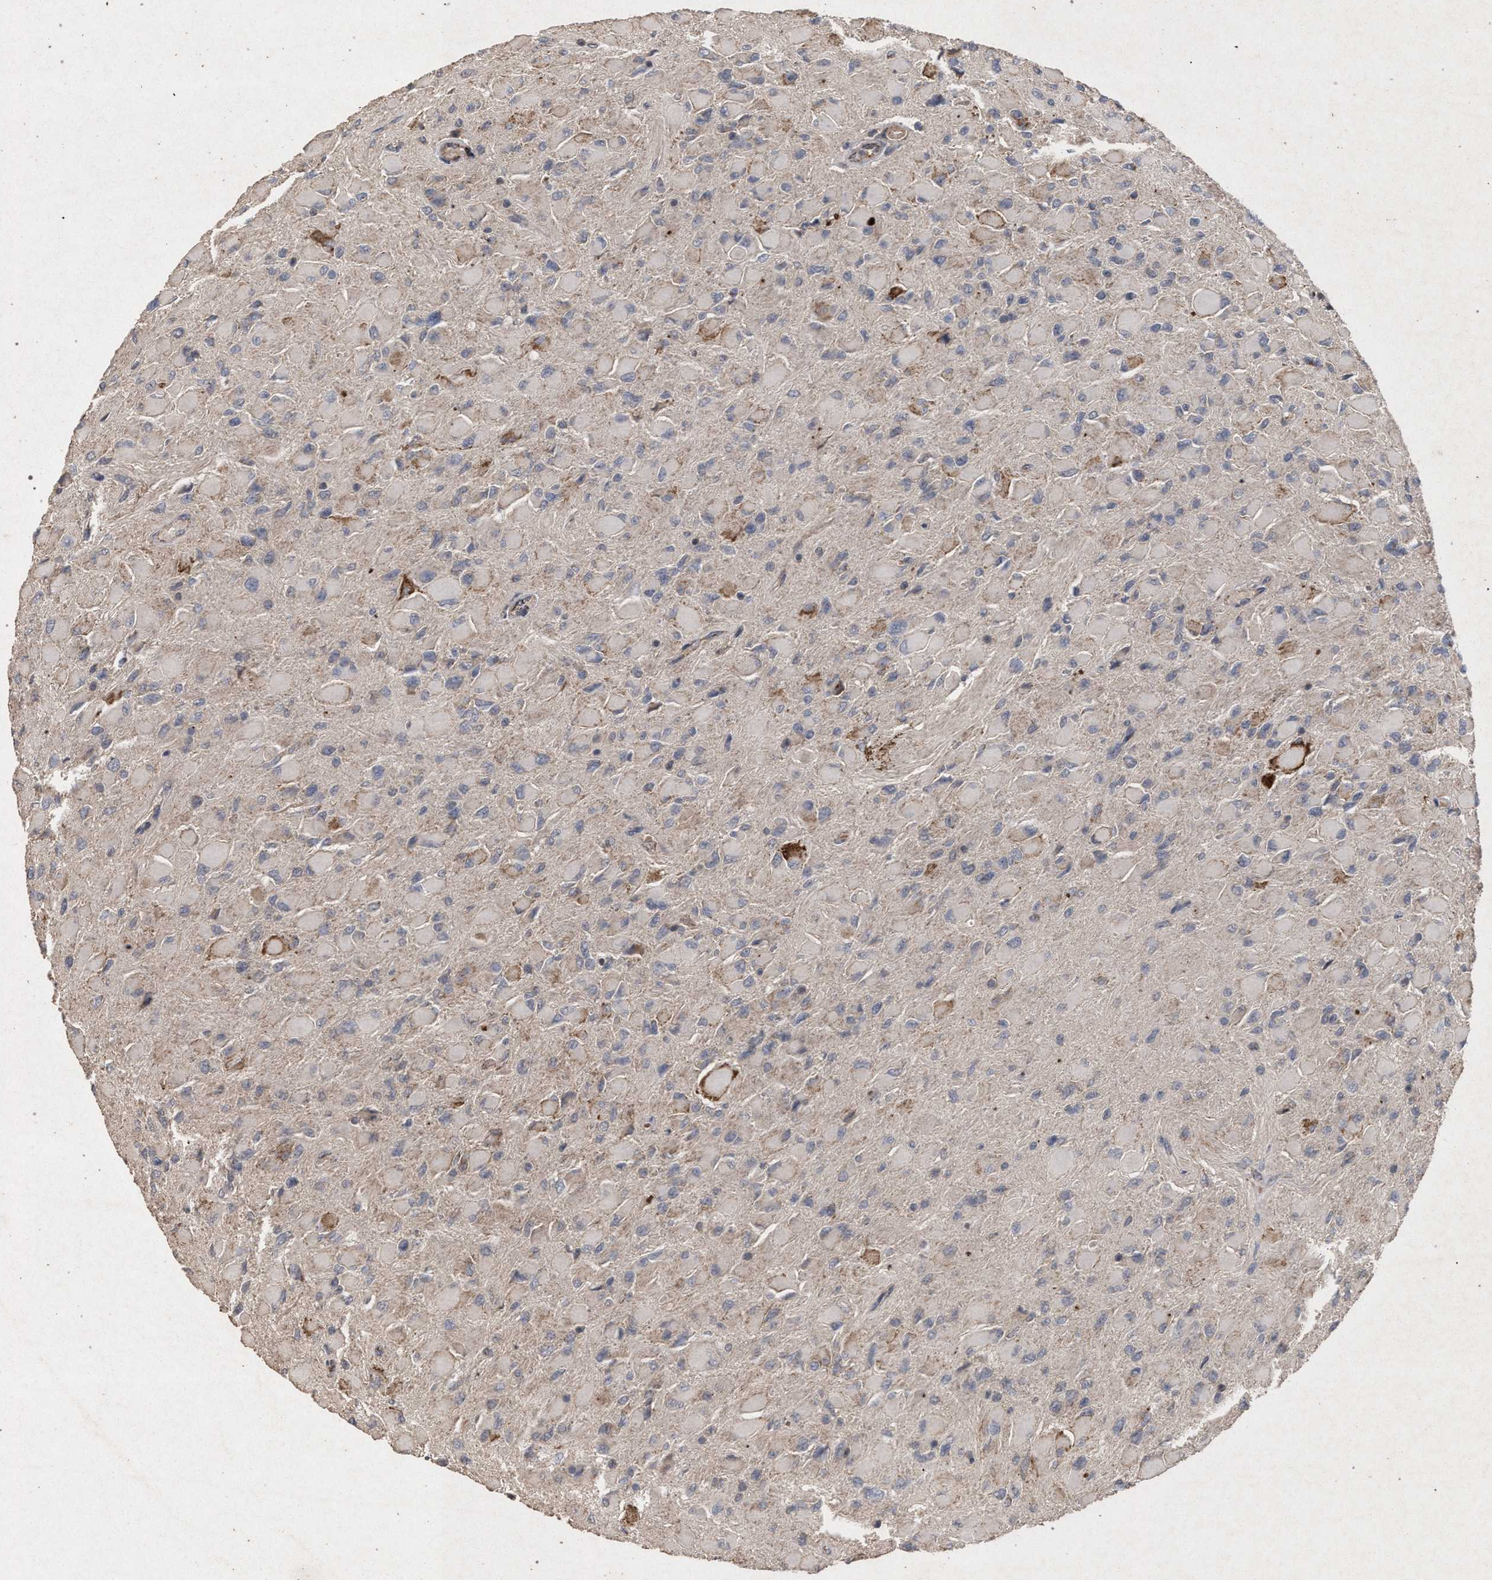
{"staining": {"intensity": "weak", "quantity": "<25%", "location": "cytoplasmic/membranous"}, "tissue": "glioma", "cell_type": "Tumor cells", "image_type": "cancer", "snomed": [{"axis": "morphology", "description": "Glioma, malignant, High grade"}, {"axis": "topography", "description": "Cerebral cortex"}], "caption": "Glioma stained for a protein using IHC shows no staining tumor cells.", "gene": "PKD2L1", "patient": {"sex": "female", "age": 36}}